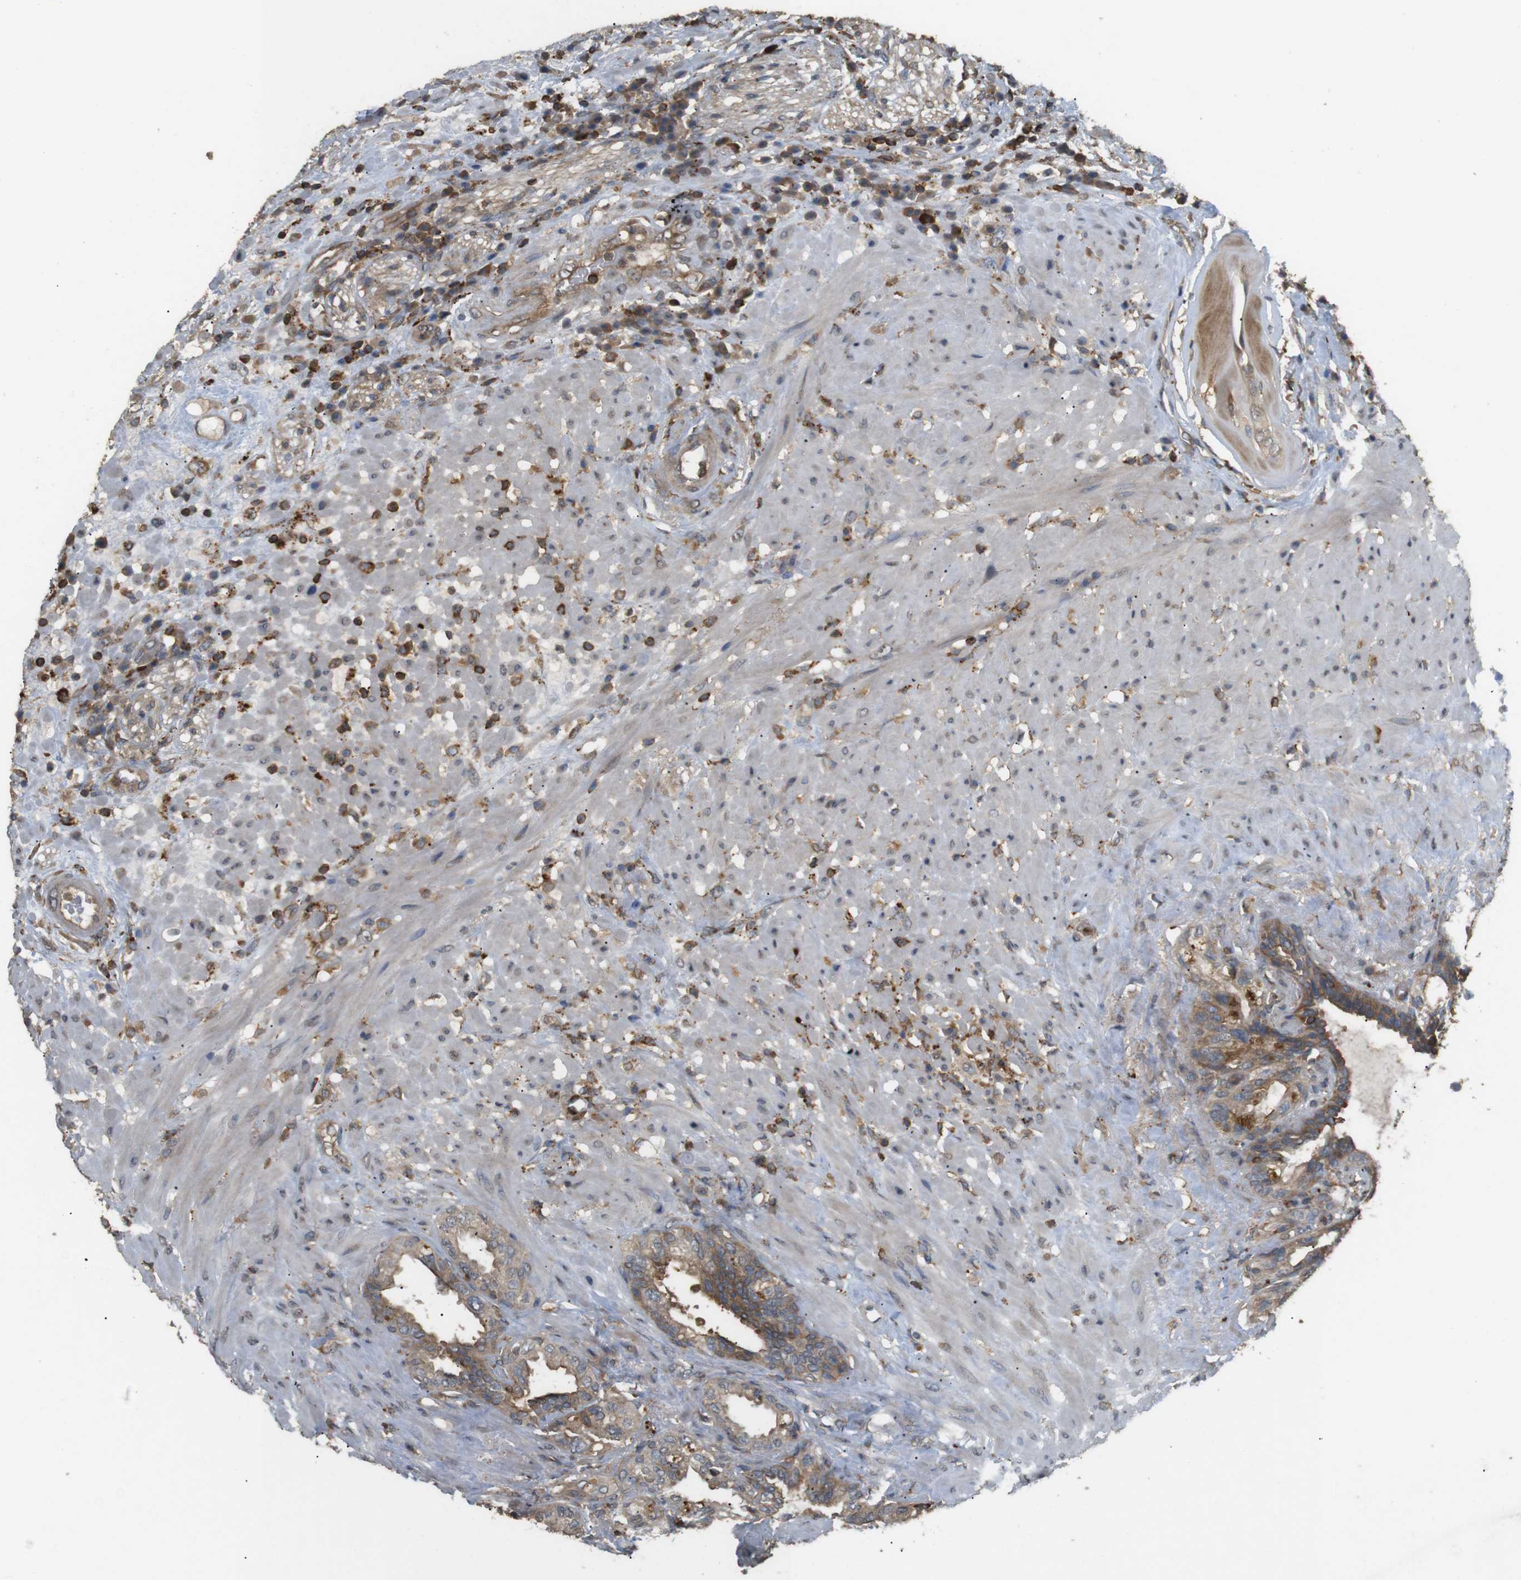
{"staining": {"intensity": "moderate", "quantity": "25%-75%", "location": "cytoplasmic/membranous"}, "tissue": "seminal vesicle", "cell_type": "Glandular cells", "image_type": "normal", "snomed": [{"axis": "morphology", "description": "Normal tissue, NOS"}, {"axis": "topography", "description": "Seminal veicle"}], "caption": "An immunohistochemistry (IHC) histopathology image of normal tissue is shown. Protein staining in brown labels moderate cytoplasmic/membranous positivity in seminal vesicle within glandular cells.", "gene": "KSR1", "patient": {"sex": "male", "age": 61}}